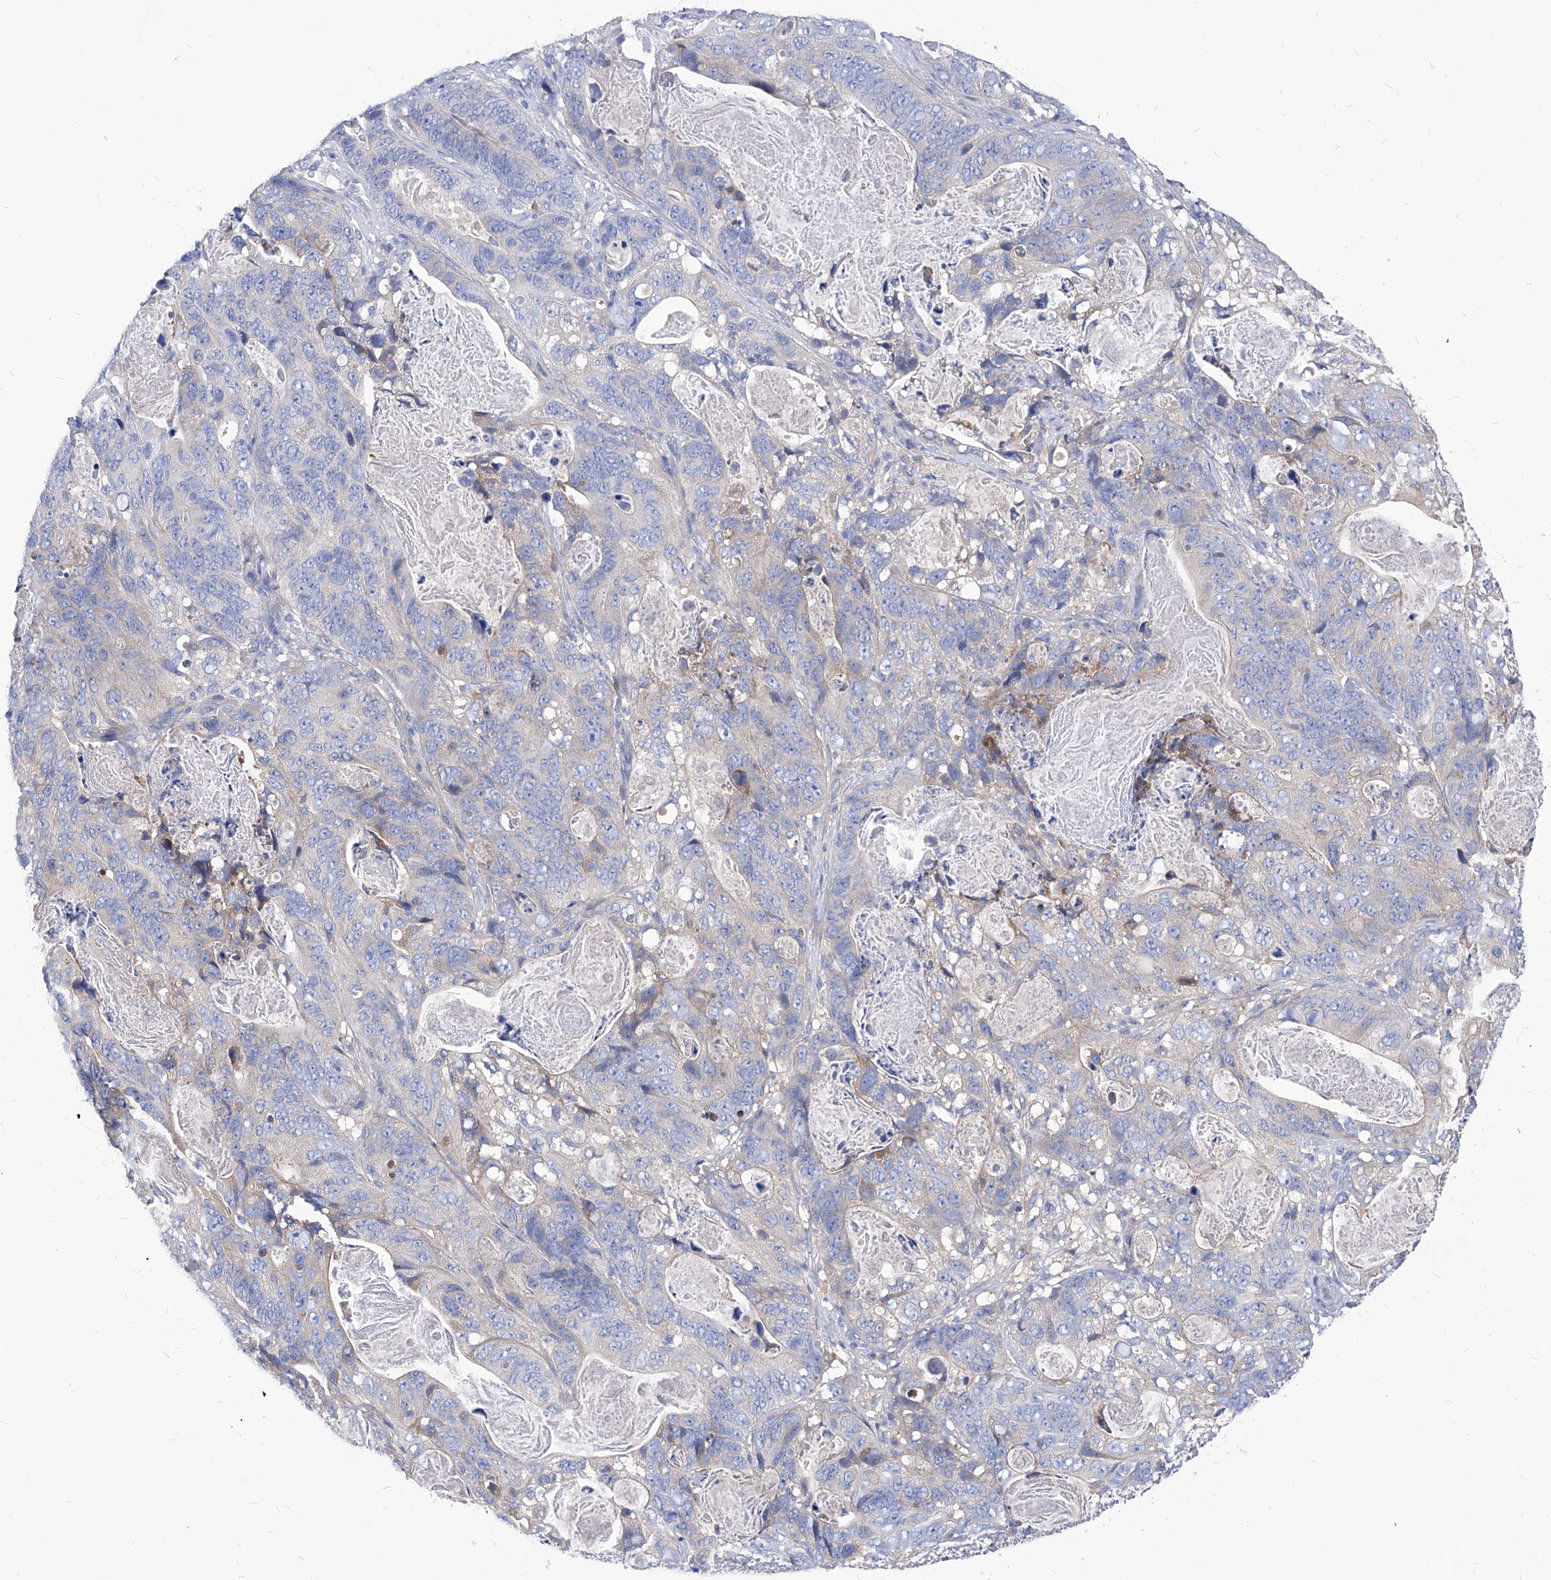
{"staining": {"intensity": "negative", "quantity": "none", "location": "none"}, "tissue": "stomach cancer", "cell_type": "Tumor cells", "image_type": "cancer", "snomed": [{"axis": "morphology", "description": "Normal tissue, NOS"}, {"axis": "morphology", "description": "Adenocarcinoma, NOS"}, {"axis": "topography", "description": "Stomach"}], "caption": "Immunohistochemistry of human stomach cancer (adenocarcinoma) displays no expression in tumor cells.", "gene": "XPNPEP1", "patient": {"sex": "female", "age": 89}}